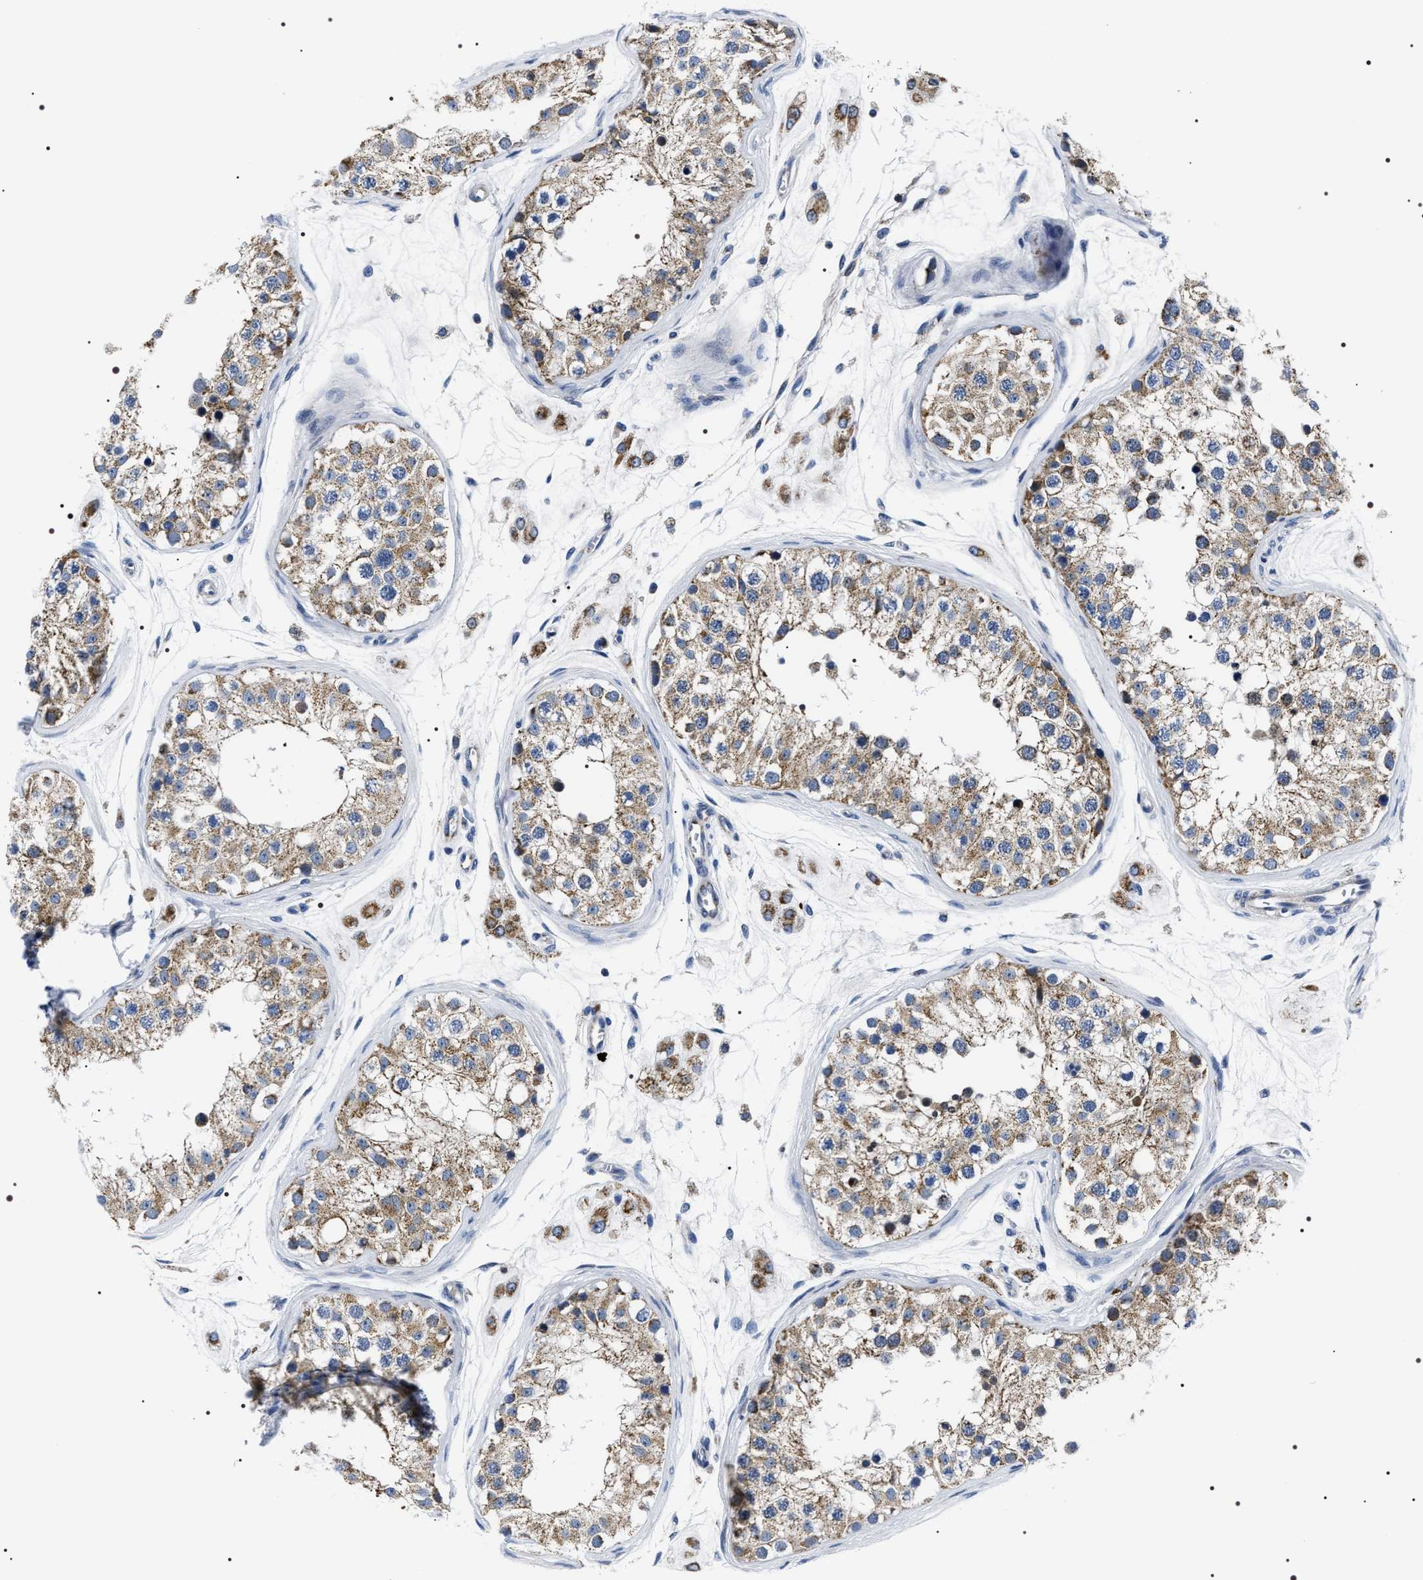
{"staining": {"intensity": "moderate", "quantity": ">75%", "location": "cytoplasmic/membranous"}, "tissue": "testis", "cell_type": "Cells in seminiferous ducts", "image_type": "normal", "snomed": [{"axis": "morphology", "description": "Normal tissue, NOS"}, {"axis": "morphology", "description": "Adenocarcinoma, metastatic, NOS"}, {"axis": "topography", "description": "Testis"}], "caption": "Human testis stained for a protein (brown) displays moderate cytoplasmic/membranous positive positivity in approximately >75% of cells in seminiferous ducts.", "gene": "NTMT1", "patient": {"sex": "male", "age": 26}}